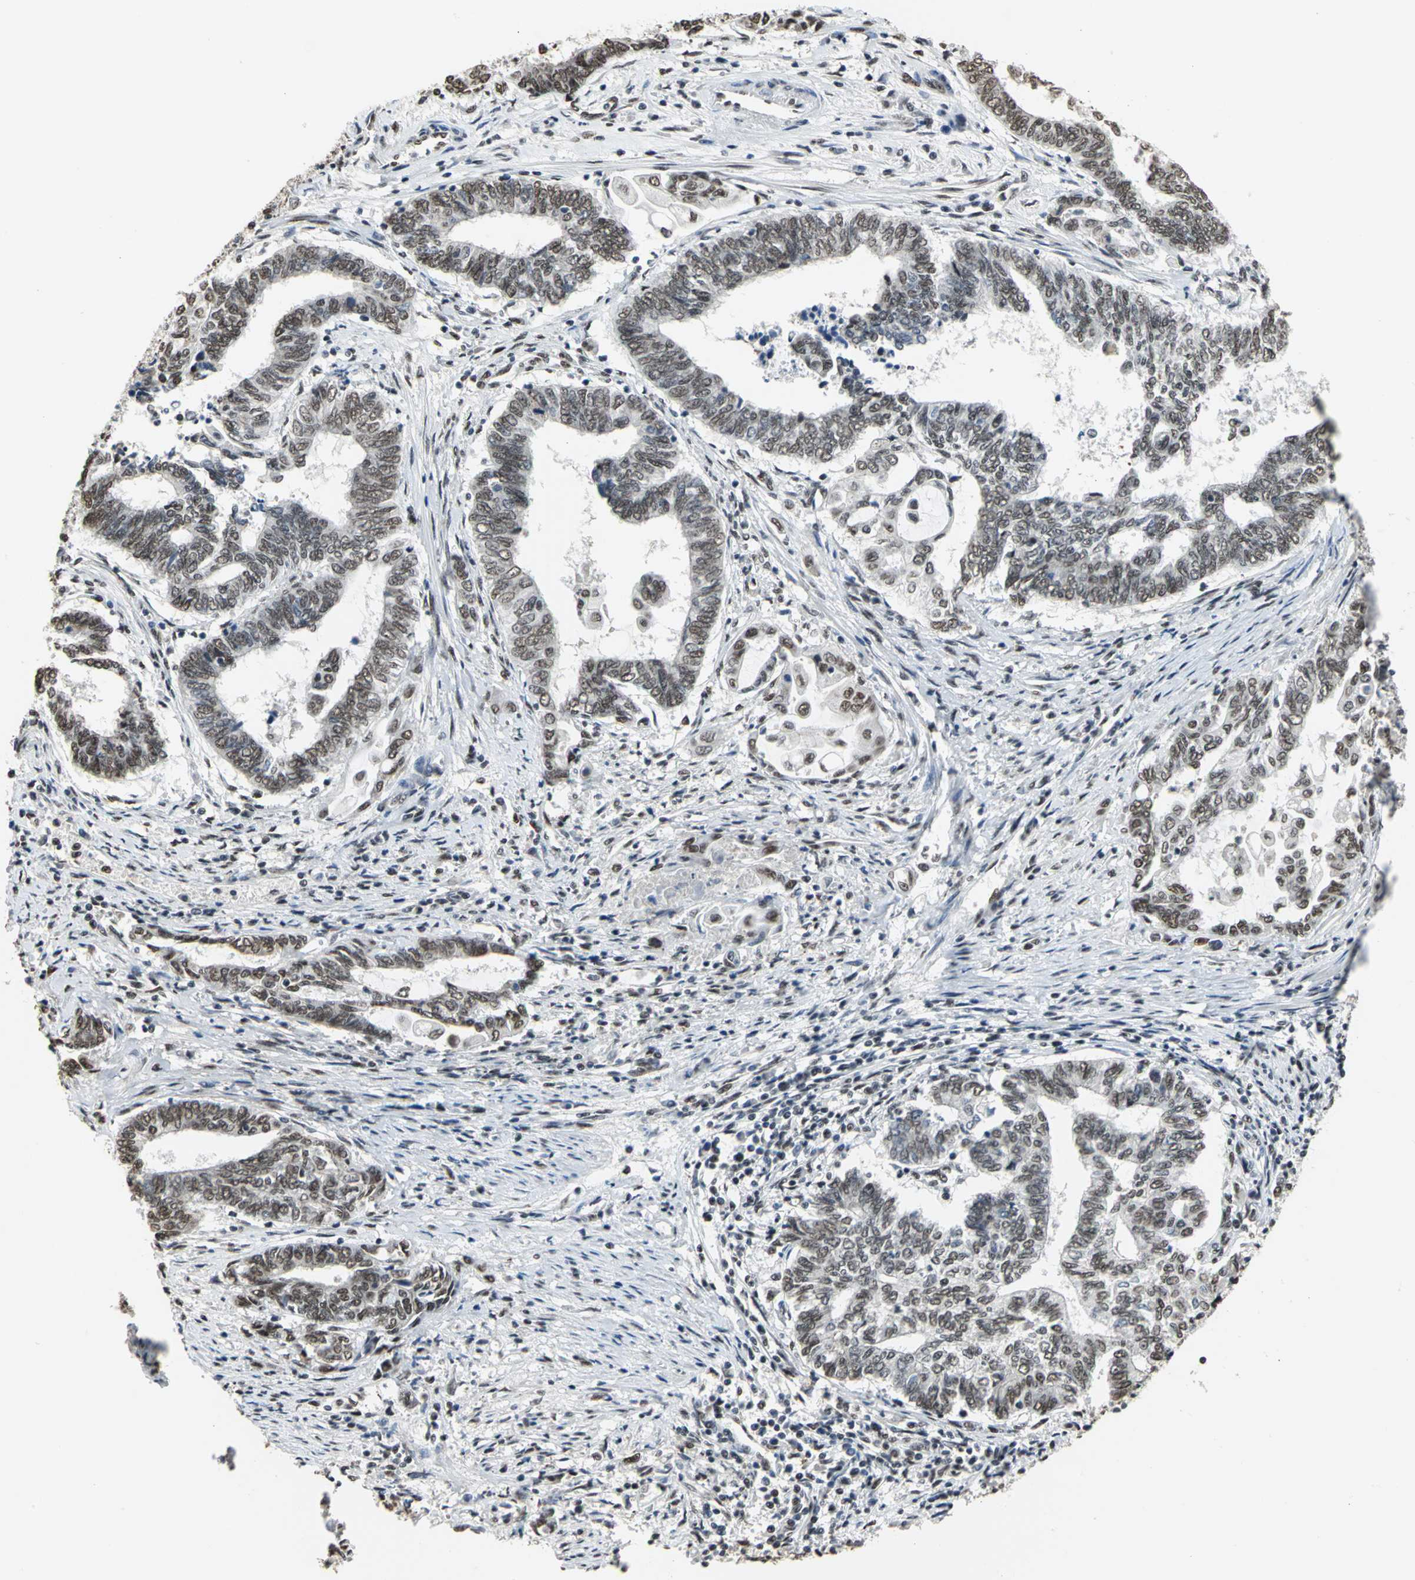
{"staining": {"intensity": "strong", "quantity": ">75%", "location": "nuclear"}, "tissue": "endometrial cancer", "cell_type": "Tumor cells", "image_type": "cancer", "snomed": [{"axis": "morphology", "description": "Adenocarcinoma, NOS"}, {"axis": "topography", "description": "Uterus"}, {"axis": "topography", "description": "Endometrium"}], "caption": "Adenocarcinoma (endometrial) tissue exhibits strong nuclear positivity in approximately >75% of tumor cells, visualized by immunohistochemistry. The protein of interest is shown in brown color, while the nuclei are stained blue.", "gene": "CCDC88C", "patient": {"sex": "female", "age": 70}}